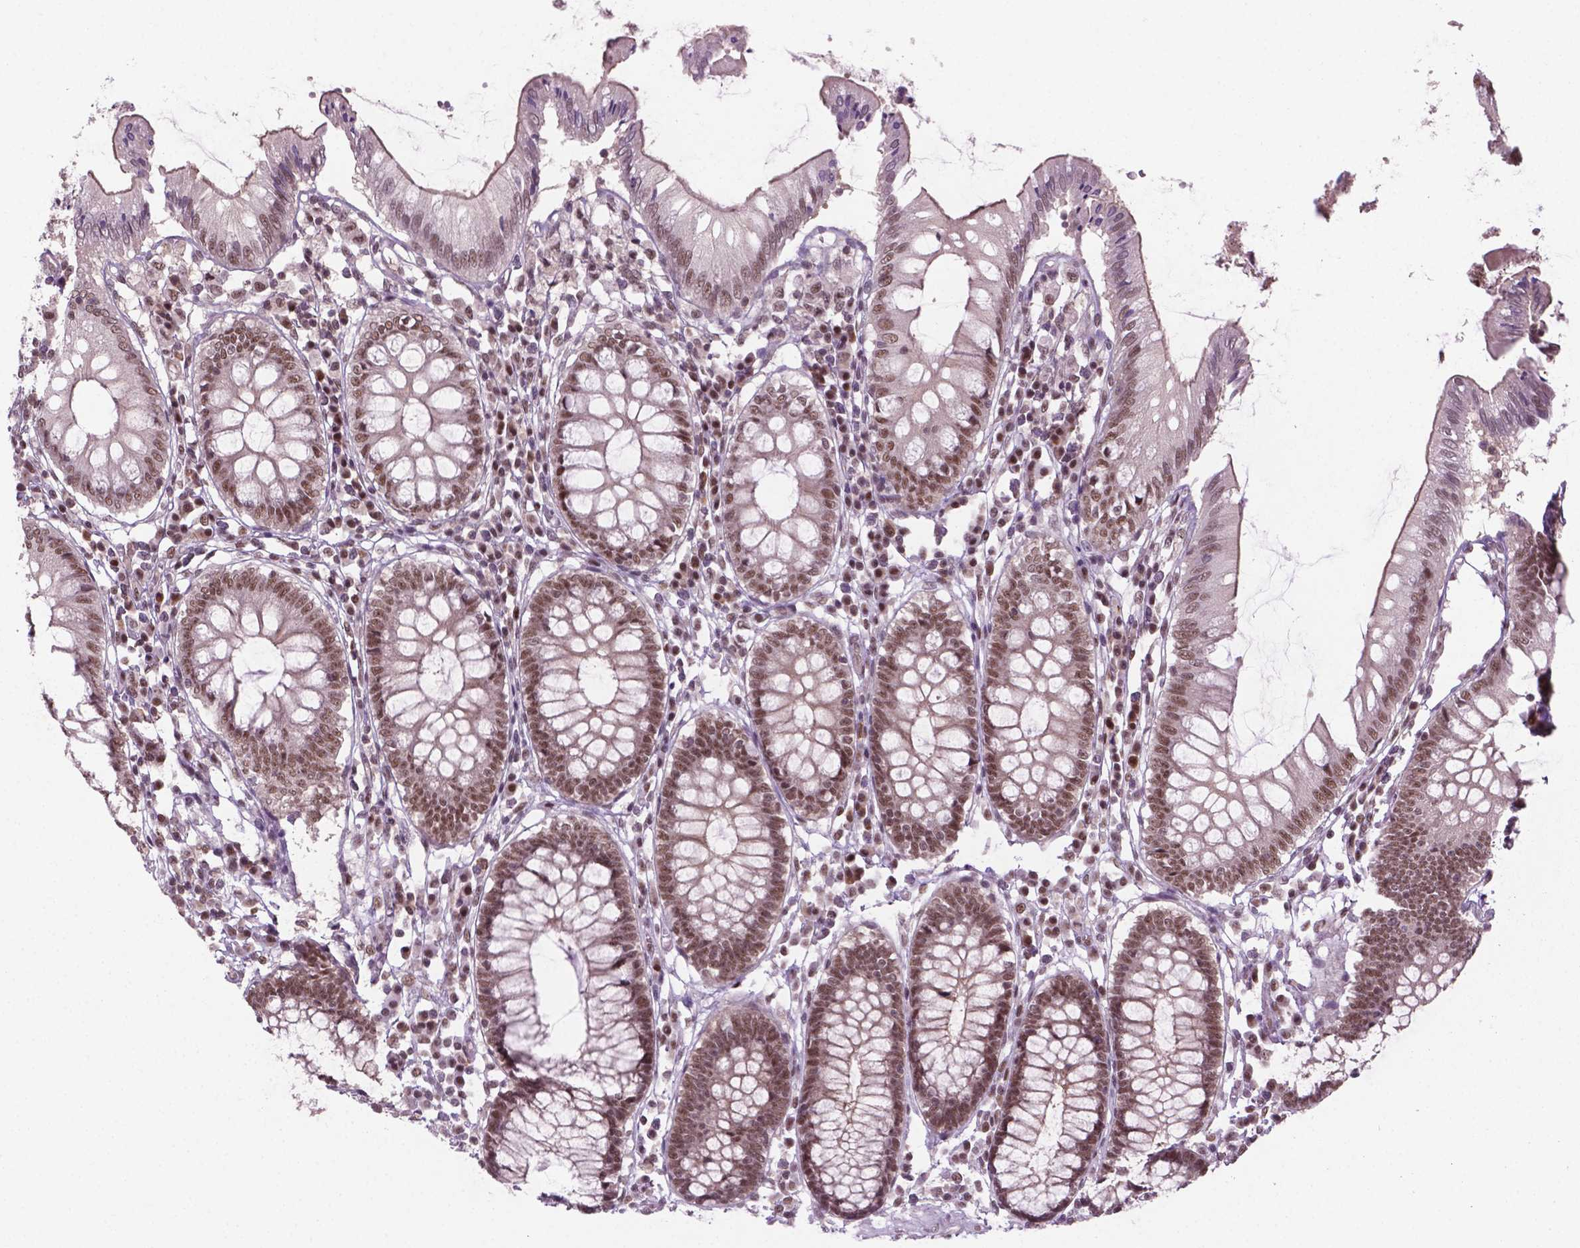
{"staining": {"intensity": "moderate", "quantity": ">75%", "location": "nuclear"}, "tissue": "colon", "cell_type": "Endothelial cells", "image_type": "normal", "snomed": [{"axis": "morphology", "description": "Normal tissue, NOS"}, {"axis": "morphology", "description": "Adenocarcinoma, NOS"}, {"axis": "topography", "description": "Colon"}], "caption": "Unremarkable colon was stained to show a protein in brown. There is medium levels of moderate nuclear staining in about >75% of endothelial cells.", "gene": "PHAX", "patient": {"sex": "male", "age": 83}}